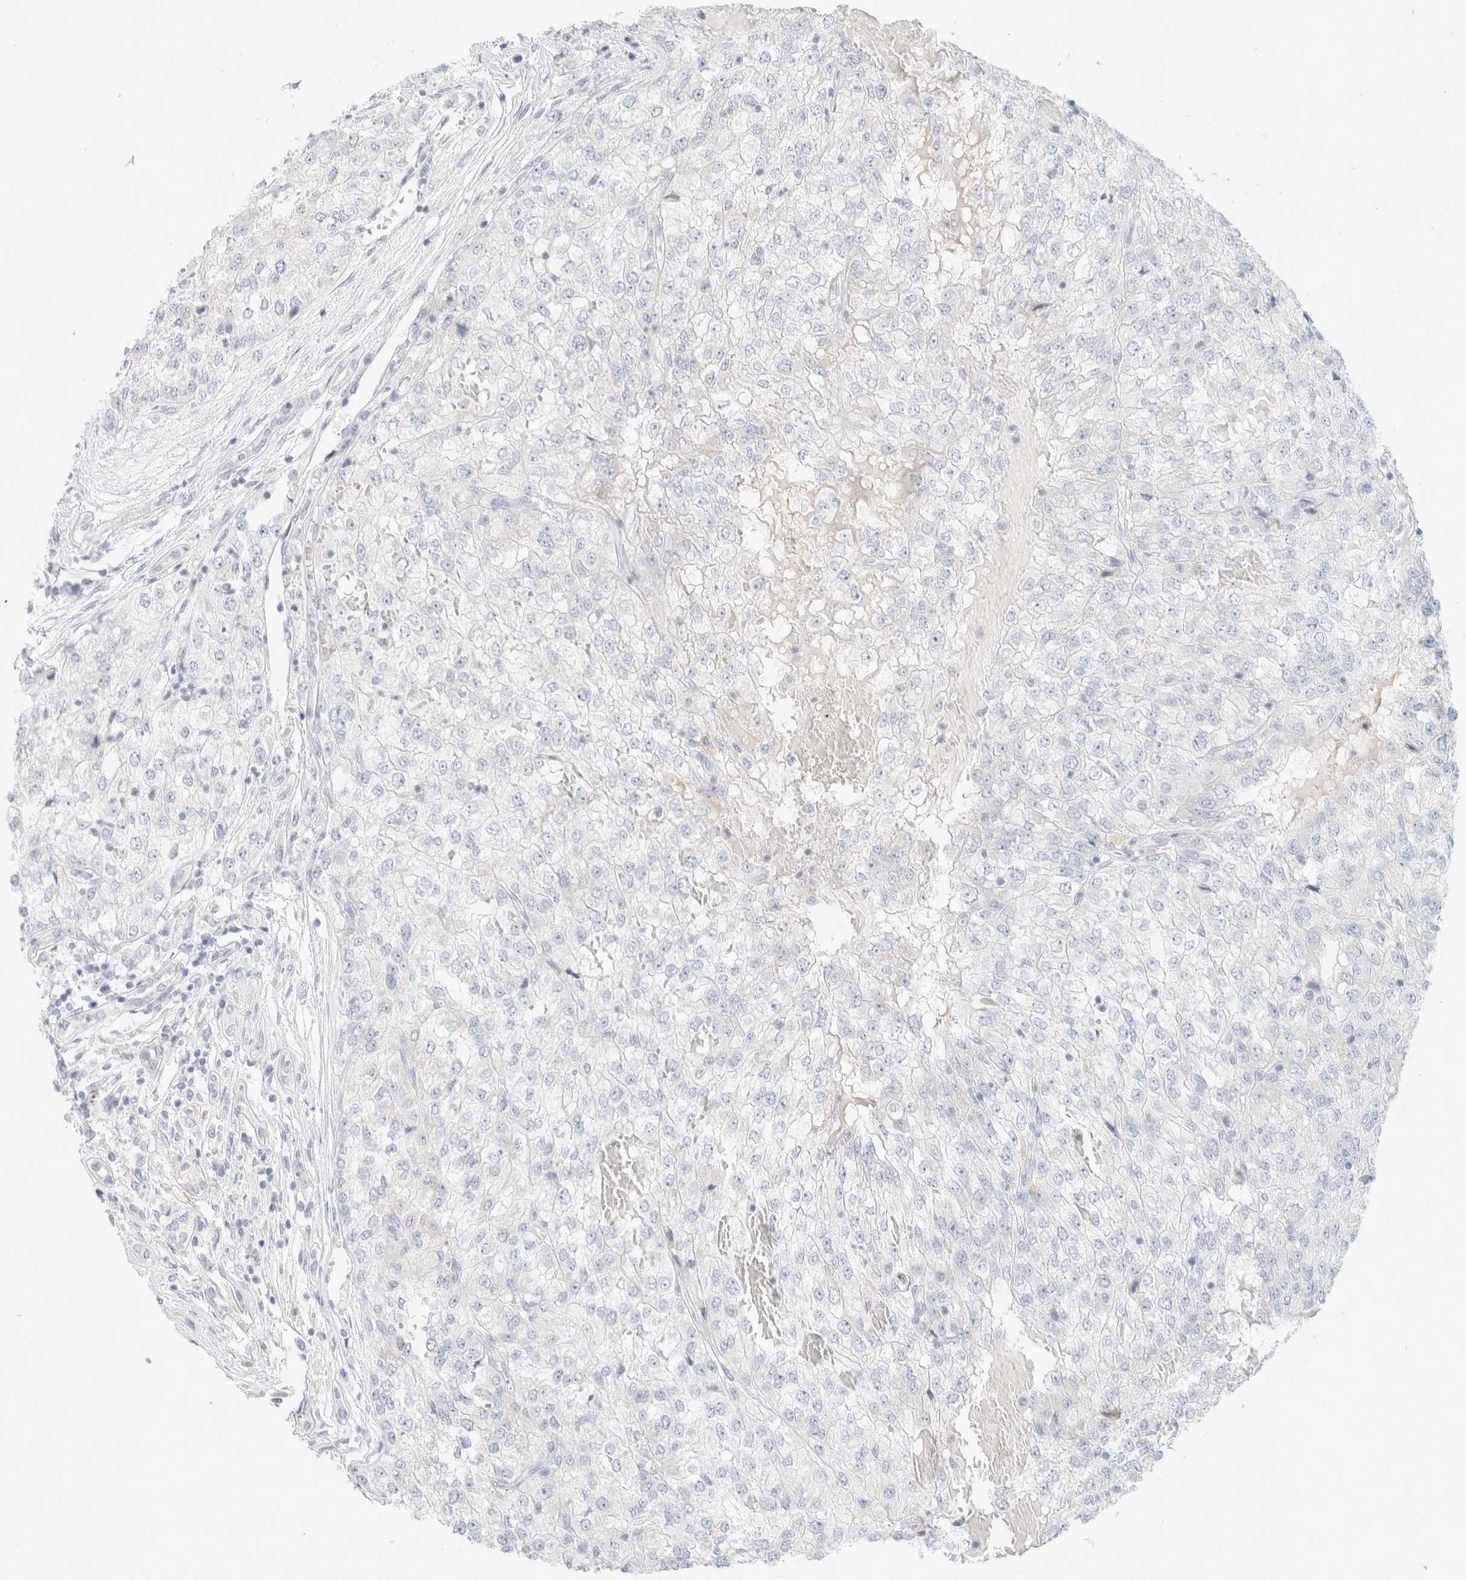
{"staining": {"intensity": "negative", "quantity": "none", "location": "none"}, "tissue": "renal cancer", "cell_type": "Tumor cells", "image_type": "cancer", "snomed": [{"axis": "morphology", "description": "Adenocarcinoma, NOS"}, {"axis": "topography", "description": "Kidney"}], "caption": "Protein analysis of renal adenocarcinoma displays no significant expression in tumor cells.", "gene": "HEXD", "patient": {"sex": "female", "age": 54}}